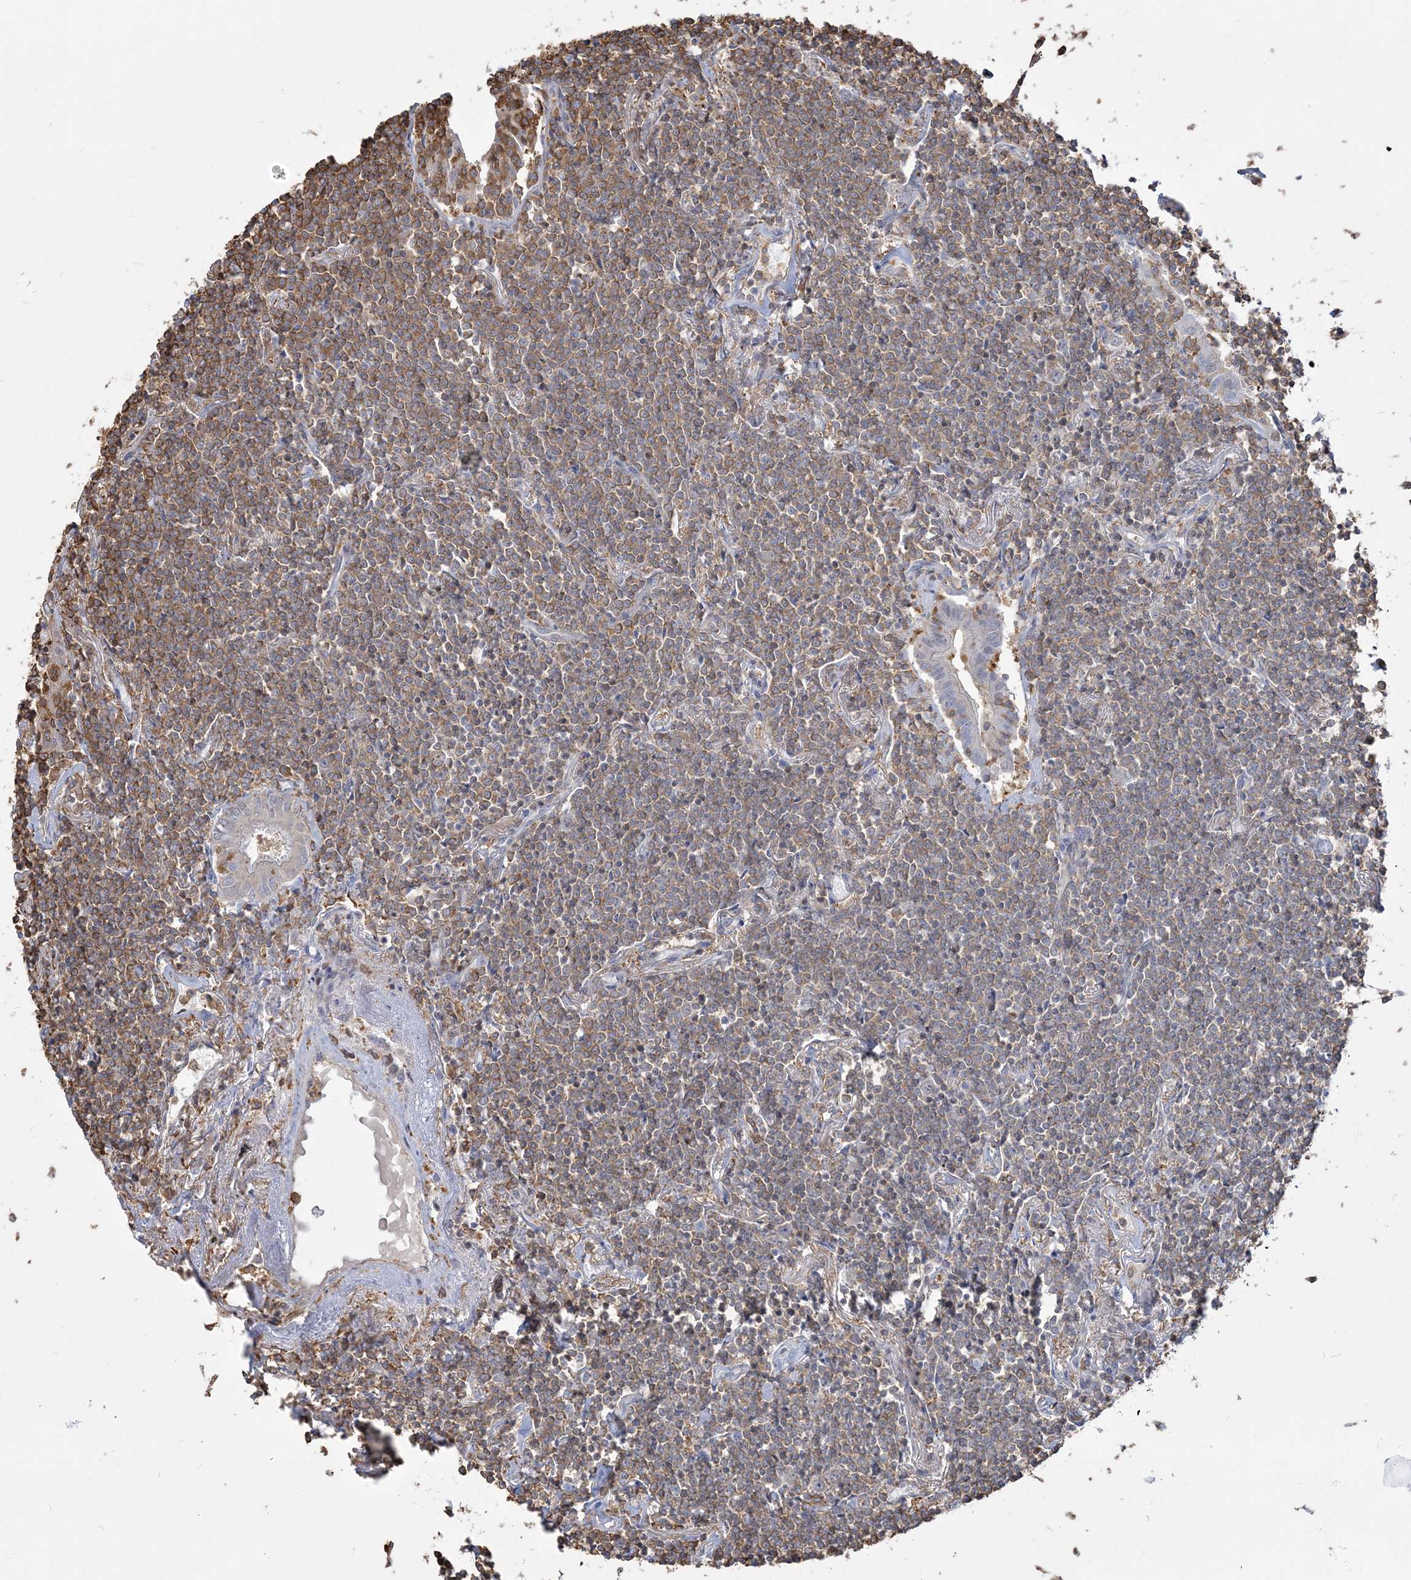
{"staining": {"intensity": "weak", "quantity": ">75%", "location": "cytoplasmic/membranous"}, "tissue": "lymphoma", "cell_type": "Tumor cells", "image_type": "cancer", "snomed": [{"axis": "morphology", "description": "Malignant lymphoma, non-Hodgkin's type, Low grade"}, {"axis": "topography", "description": "Lung"}], "caption": "A brown stain labels weak cytoplasmic/membranous positivity of a protein in lymphoma tumor cells. (Stains: DAB (3,3'-diaminobenzidine) in brown, nuclei in blue, Microscopy: brightfield microscopy at high magnification).", "gene": "ANKS1A", "patient": {"sex": "female", "age": 71}}